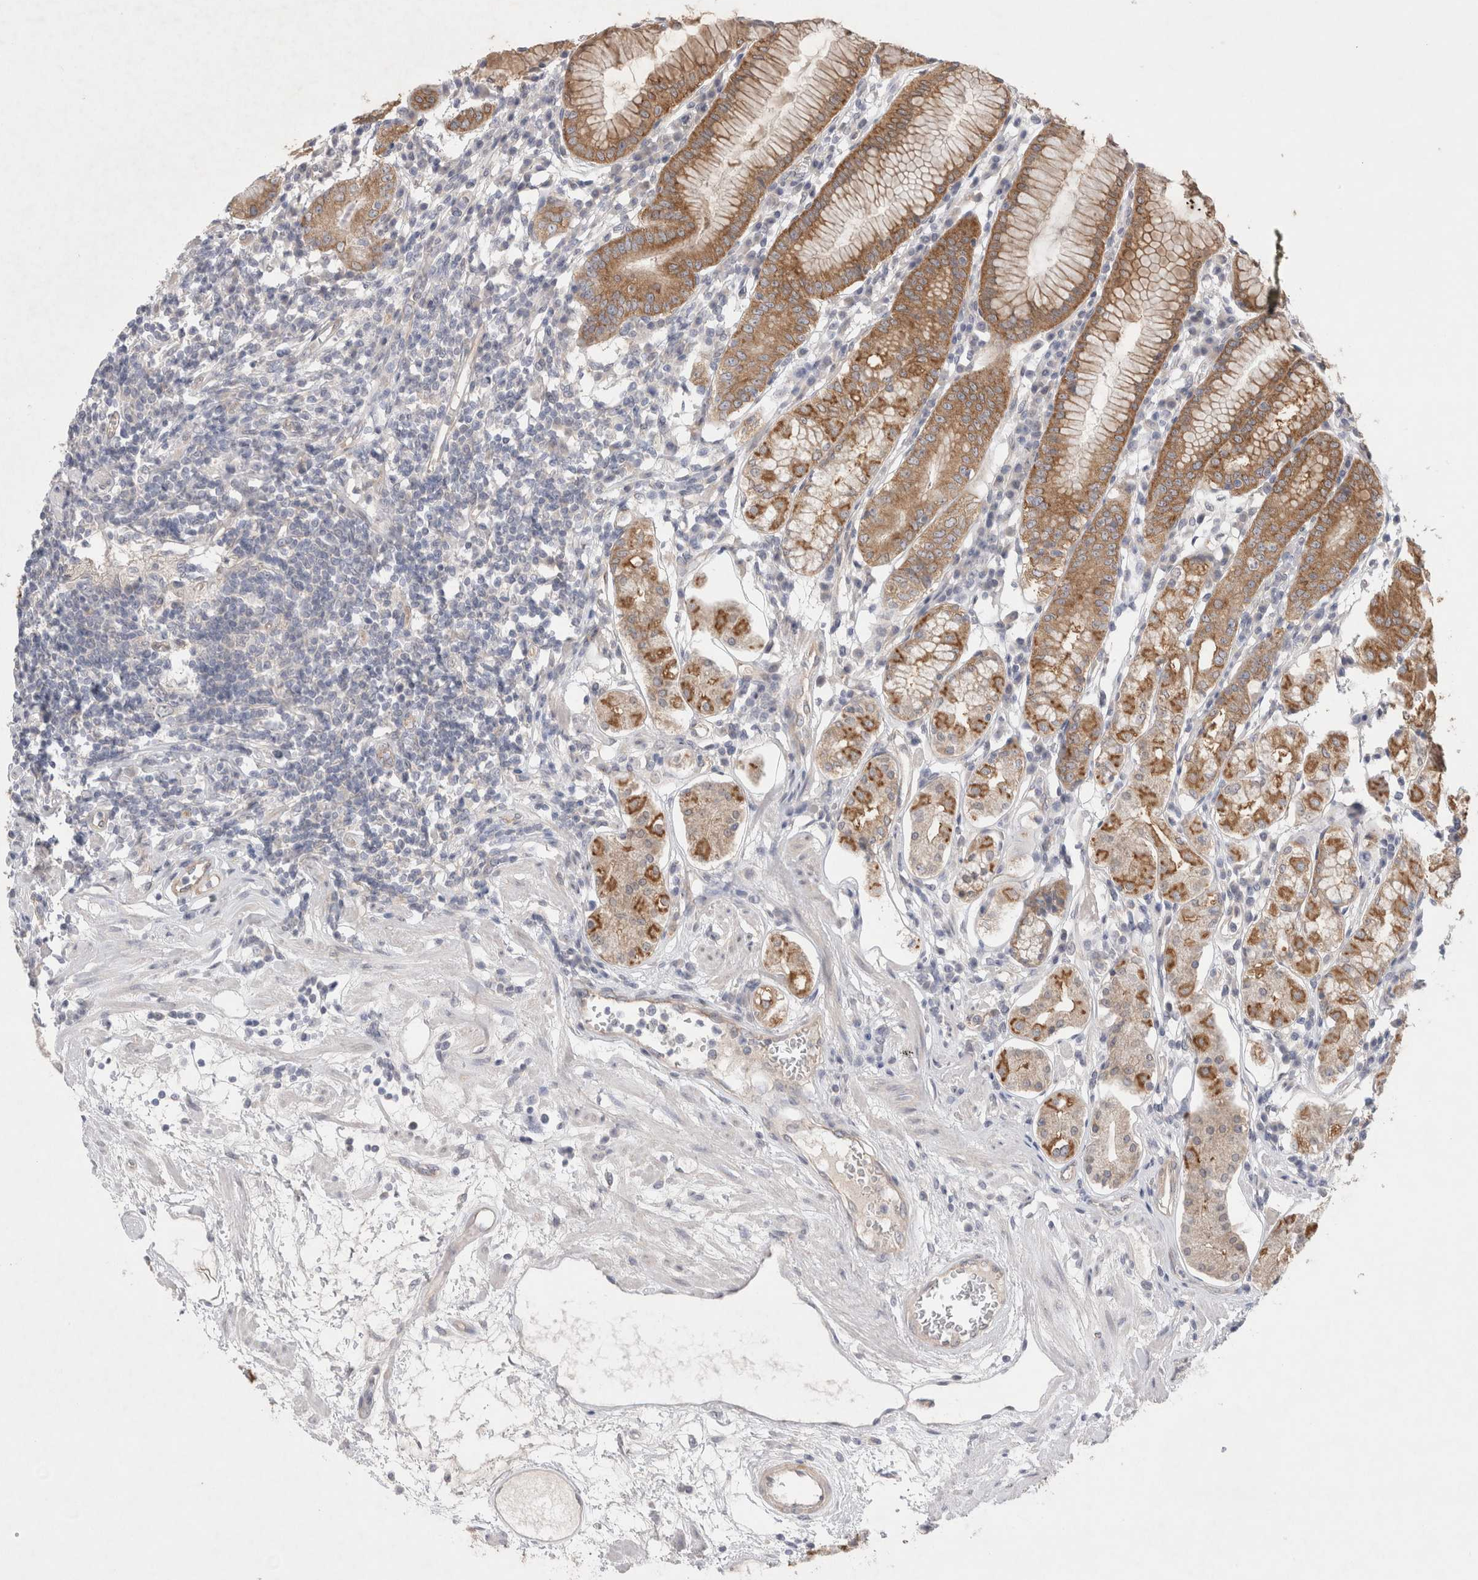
{"staining": {"intensity": "moderate", "quantity": ">75%", "location": "cytoplasmic/membranous"}, "tissue": "stomach", "cell_type": "Glandular cells", "image_type": "normal", "snomed": [{"axis": "morphology", "description": "Normal tissue, NOS"}, {"axis": "topography", "description": "Stomach"}, {"axis": "topography", "description": "Stomach, lower"}], "caption": "A high-resolution image shows immunohistochemistry staining of benign stomach, which demonstrates moderate cytoplasmic/membranous staining in about >75% of glandular cells. (brown staining indicates protein expression, while blue staining denotes nuclei).", "gene": "WIPF2", "patient": {"sex": "female", "age": 56}}